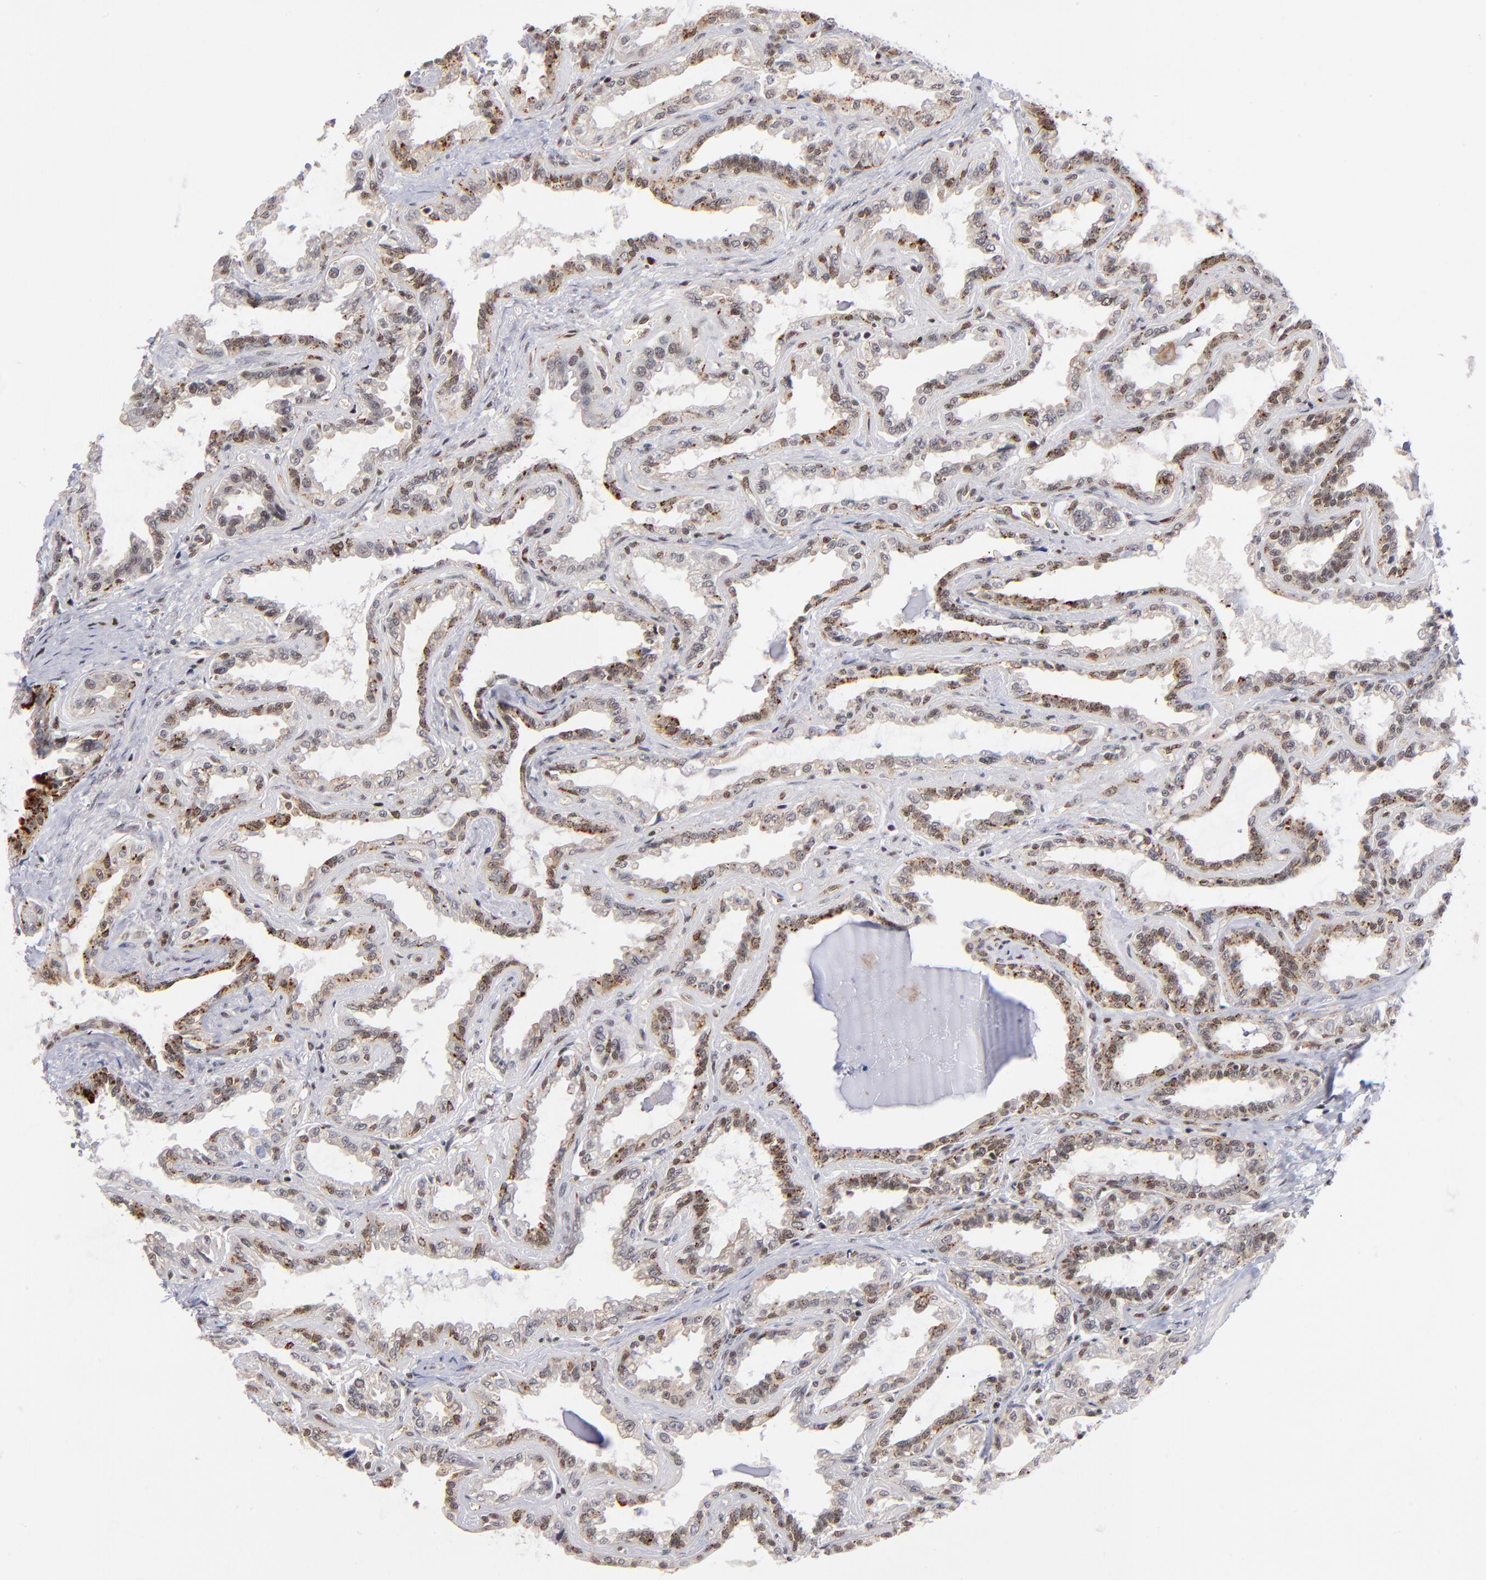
{"staining": {"intensity": "moderate", "quantity": "25%-75%", "location": "cytoplasmic/membranous,nuclear"}, "tissue": "seminal vesicle", "cell_type": "Glandular cells", "image_type": "normal", "snomed": [{"axis": "morphology", "description": "Normal tissue, NOS"}, {"axis": "morphology", "description": "Inflammation, NOS"}, {"axis": "topography", "description": "Urinary bladder"}, {"axis": "topography", "description": "Prostate"}, {"axis": "topography", "description": "Seminal veicle"}], "caption": "Glandular cells demonstrate medium levels of moderate cytoplasmic/membranous,nuclear expression in about 25%-75% of cells in benign seminal vesicle. (brown staining indicates protein expression, while blue staining denotes nuclei).", "gene": "GABPA", "patient": {"sex": "male", "age": 82}}